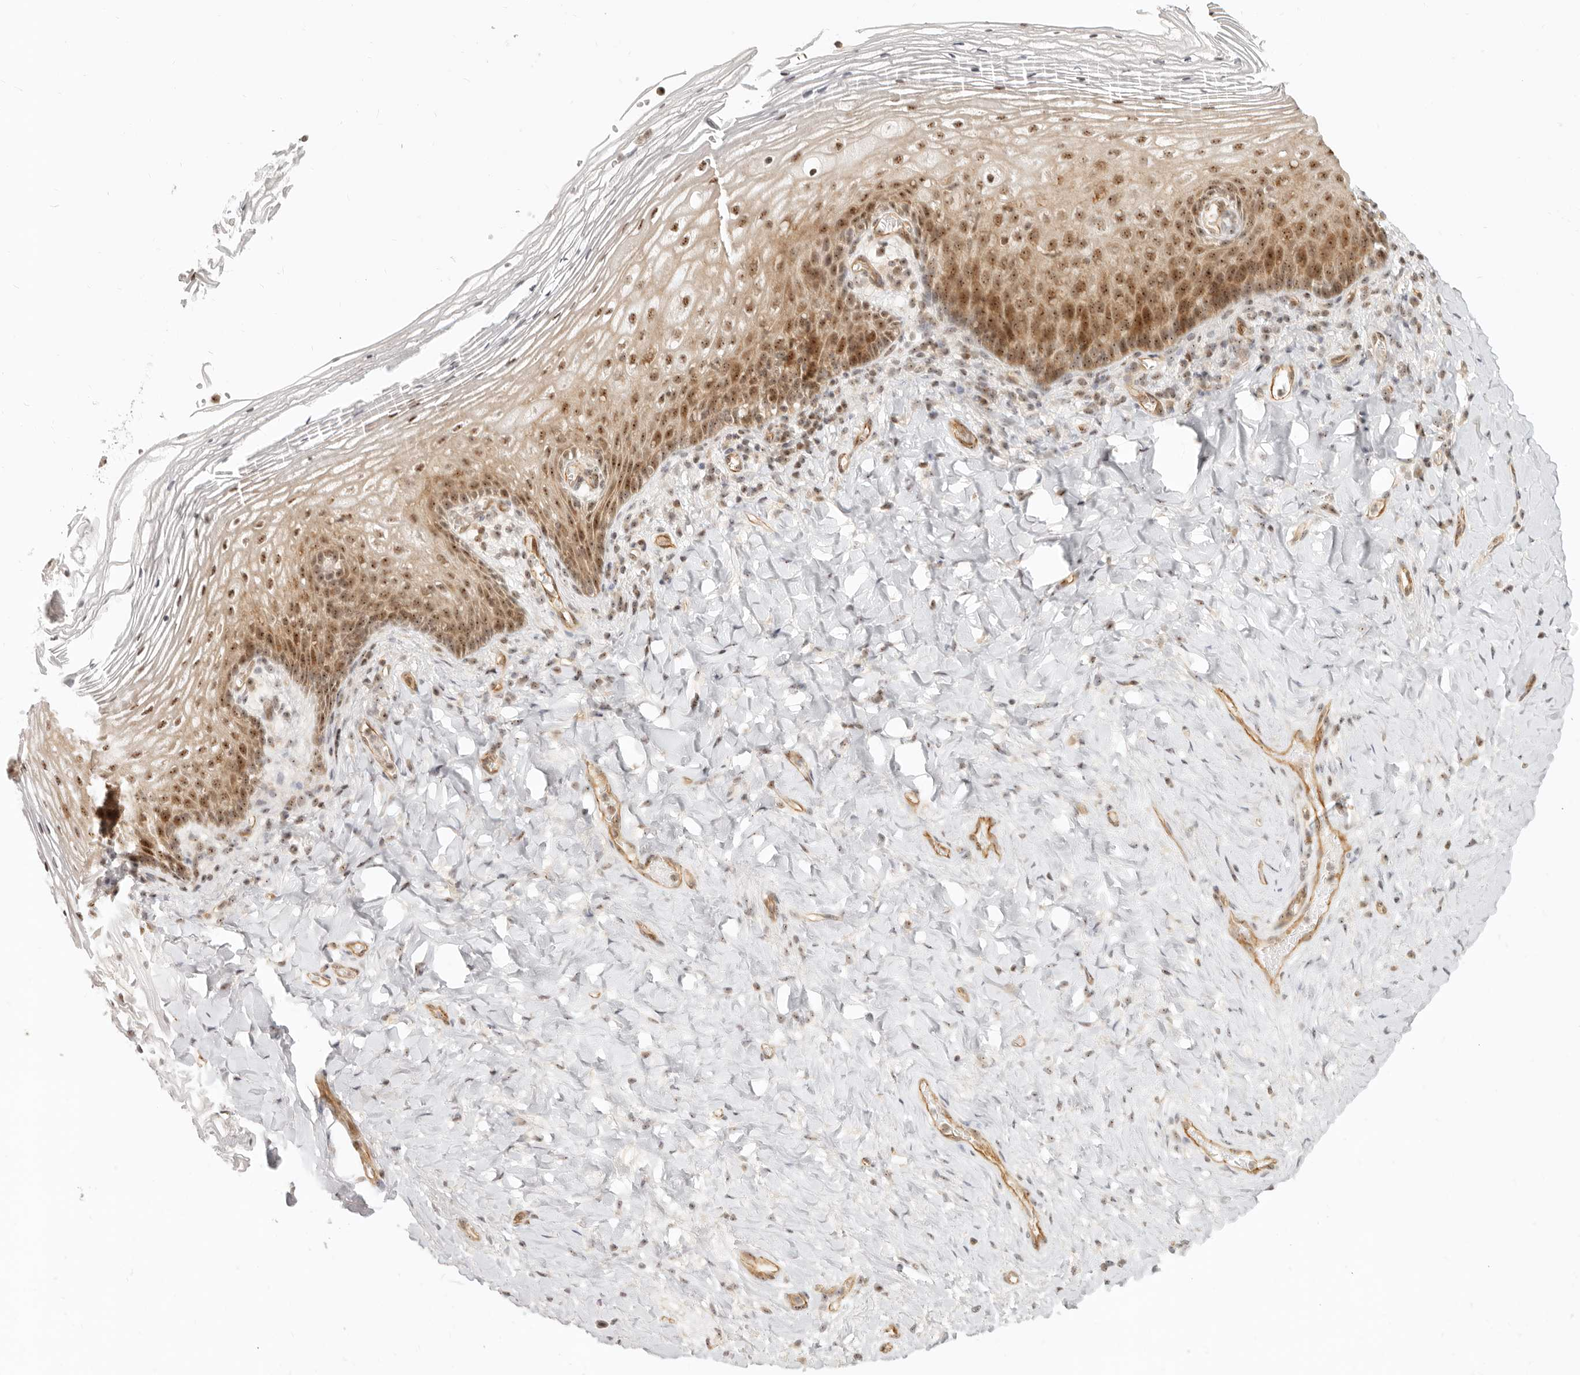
{"staining": {"intensity": "moderate", "quantity": ">75%", "location": "cytoplasmic/membranous,nuclear"}, "tissue": "vagina", "cell_type": "Squamous epithelial cells", "image_type": "normal", "snomed": [{"axis": "morphology", "description": "Normal tissue, NOS"}, {"axis": "topography", "description": "Vagina"}], "caption": "Normal vagina exhibits moderate cytoplasmic/membranous,nuclear staining in about >75% of squamous epithelial cells The staining was performed using DAB to visualize the protein expression in brown, while the nuclei were stained in blue with hematoxylin (Magnification: 20x)..", "gene": "BAP1", "patient": {"sex": "female", "age": 60}}